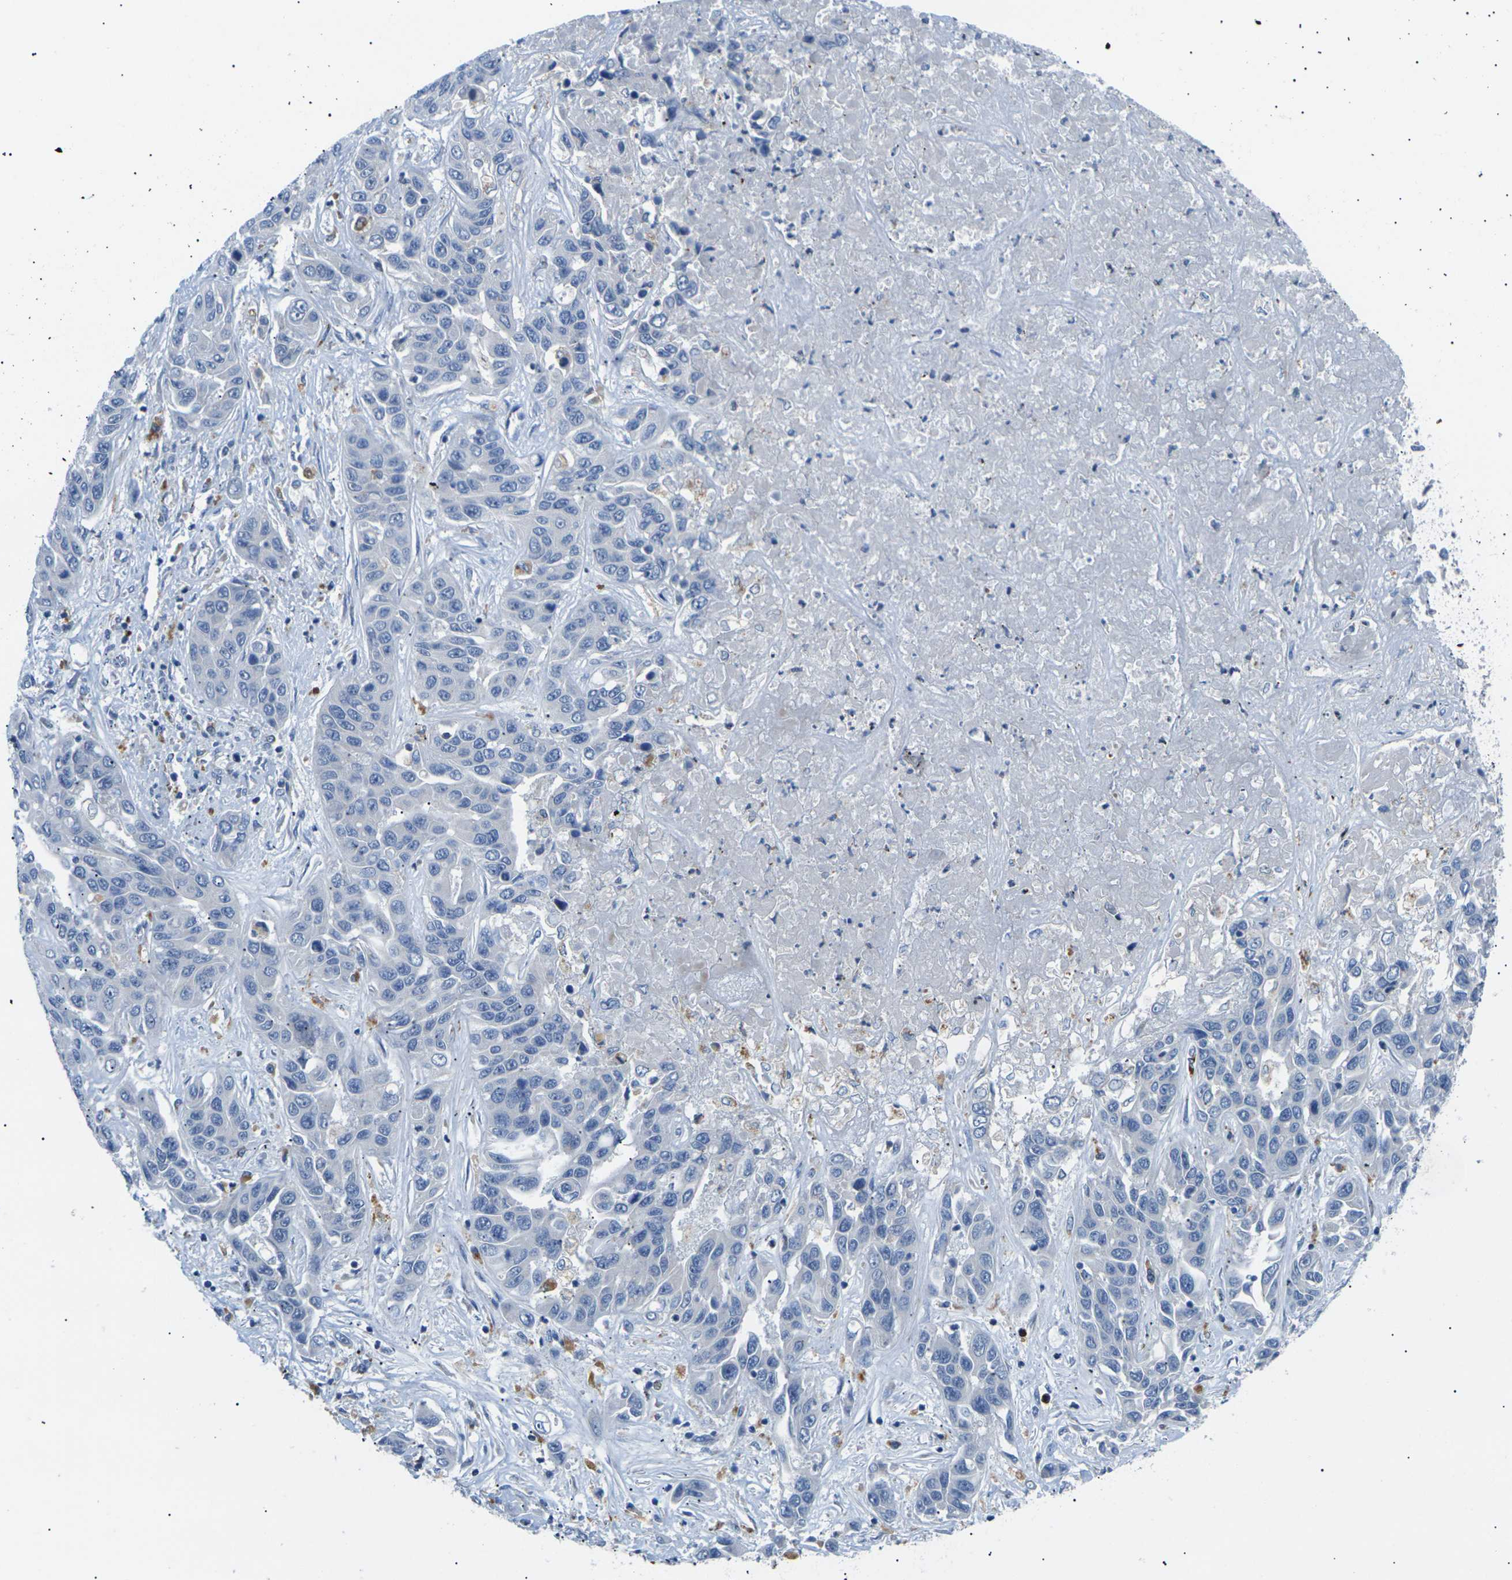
{"staining": {"intensity": "moderate", "quantity": "<25%", "location": "cytoplasmic/membranous"}, "tissue": "liver cancer", "cell_type": "Tumor cells", "image_type": "cancer", "snomed": [{"axis": "morphology", "description": "Cholangiocarcinoma"}, {"axis": "topography", "description": "Liver"}], "caption": "This is an image of immunohistochemistry staining of liver cholangiocarcinoma, which shows moderate expression in the cytoplasmic/membranous of tumor cells.", "gene": "RPS6KA3", "patient": {"sex": "female", "age": 52}}